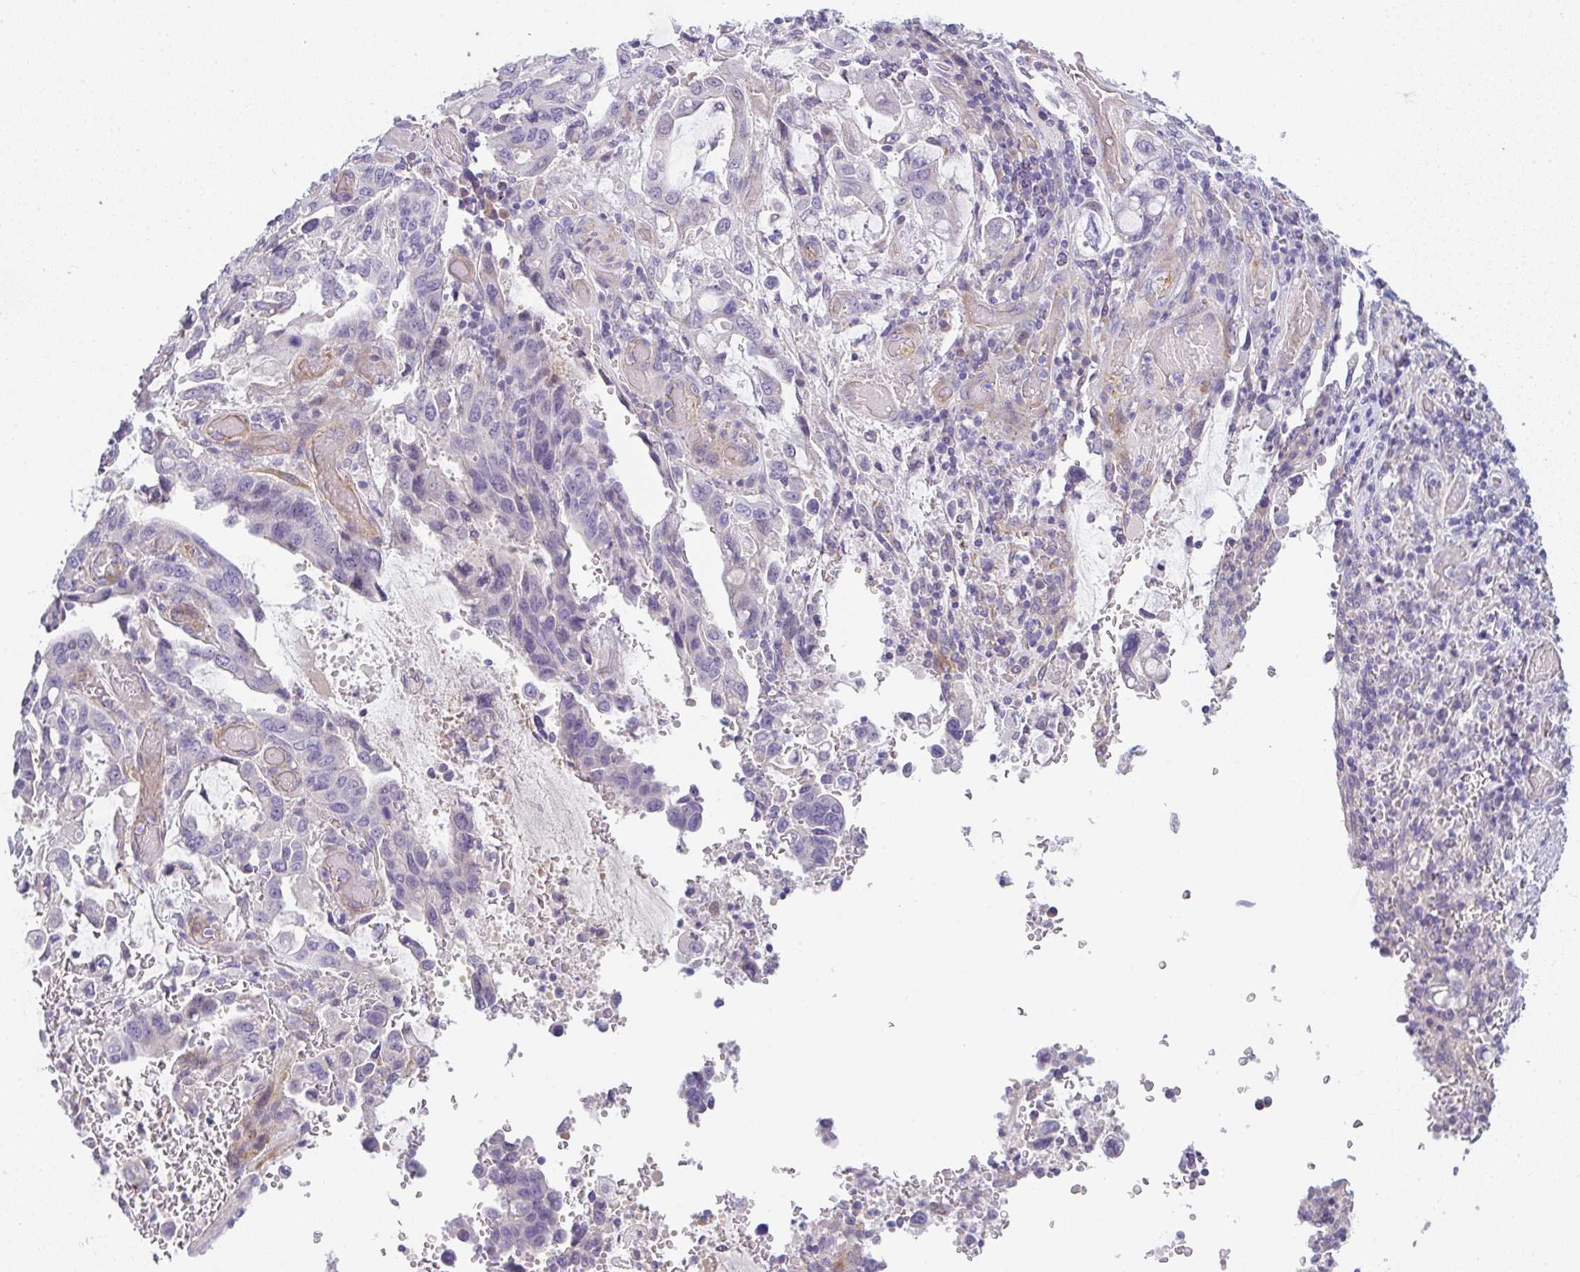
{"staining": {"intensity": "negative", "quantity": "none", "location": "none"}, "tissue": "stomach cancer", "cell_type": "Tumor cells", "image_type": "cancer", "snomed": [{"axis": "morphology", "description": "Adenocarcinoma, NOS"}, {"axis": "topography", "description": "Stomach, upper"}, {"axis": "topography", "description": "Stomach"}], "caption": "This is an IHC photomicrograph of human stomach cancer (adenocarcinoma). There is no expression in tumor cells.", "gene": "LPAR4", "patient": {"sex": "male", "age": 62}}